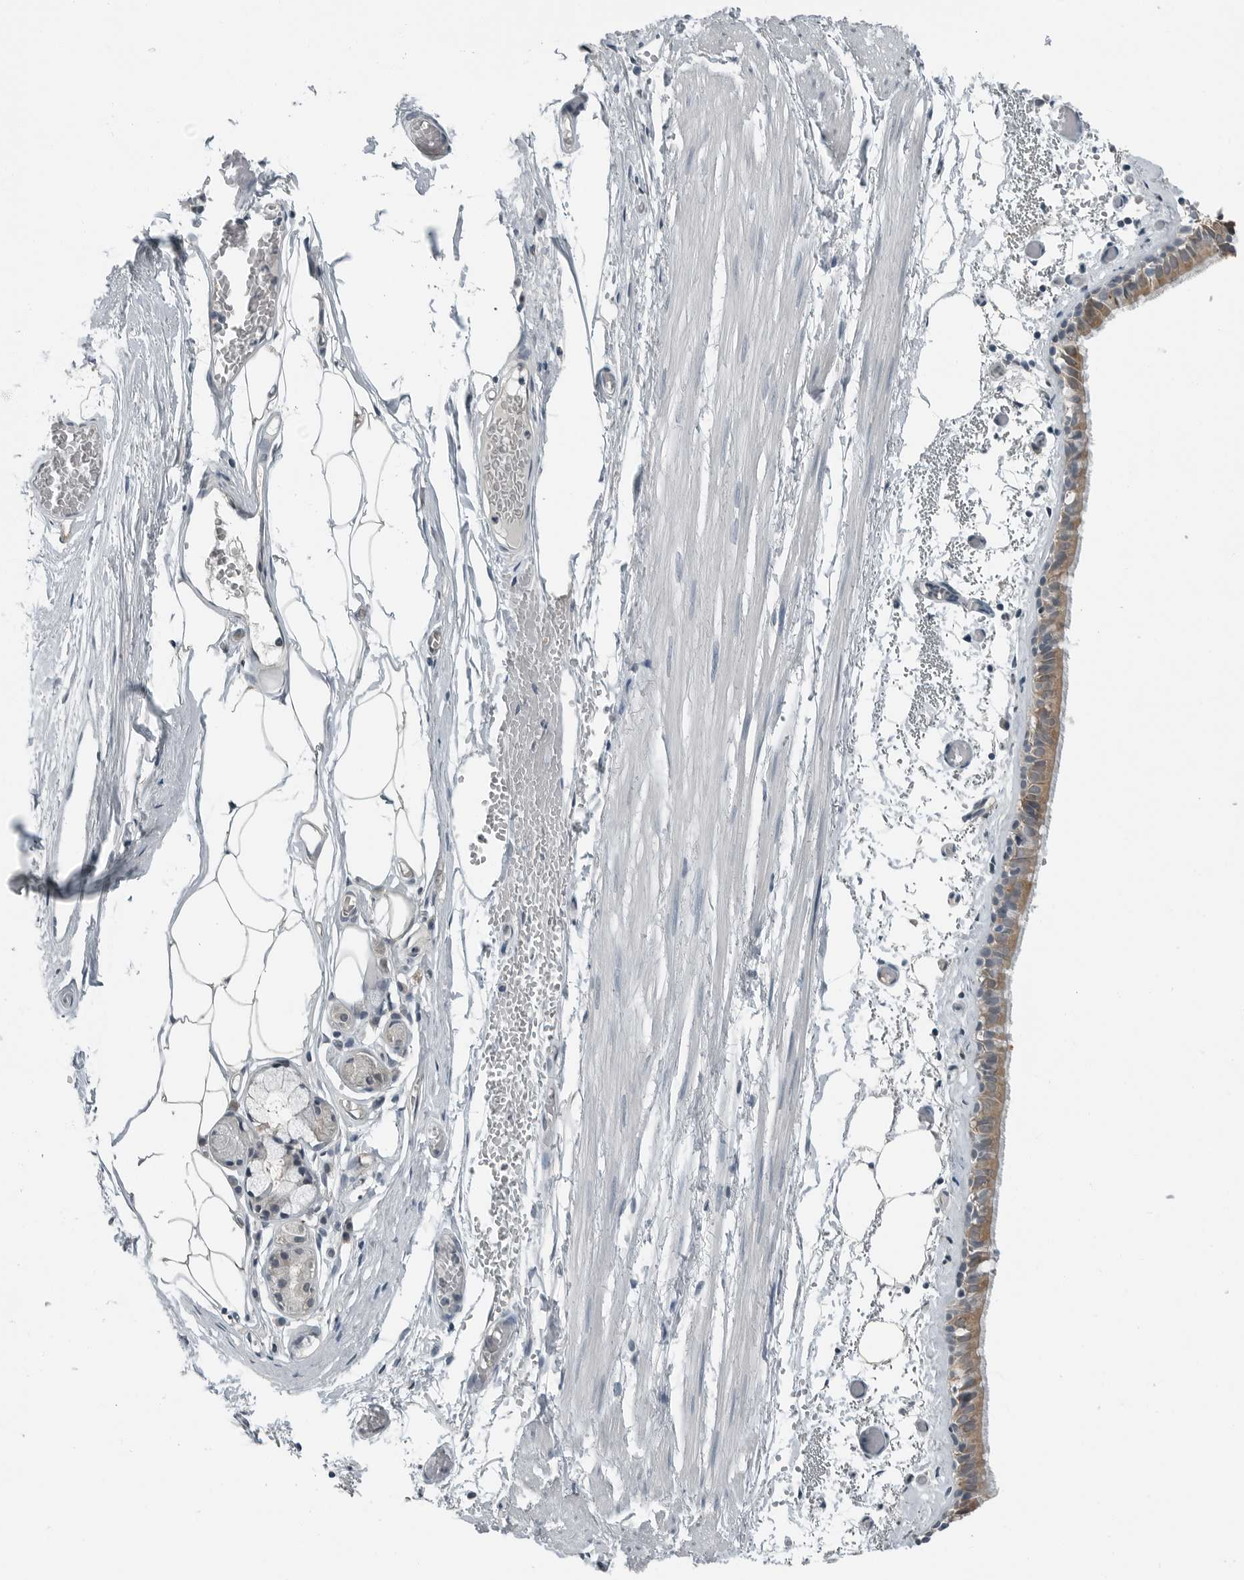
{"staining": {"intensity": "moderate", "quantity": ">75%", "location": "cytoplasmic/membranous"}, "tissue": "bronchus", "cell_type": "Respiratory epithelial cells", "image_type": "normal", "snomed": [{"axis": "morphology", "description": "Normal tissue, NOS"}, {"axis": "topography", "description": "Bronchus"}, {"axis": "topography", "description": "Lung"}], "caption": "Respiratory epithelial cells reveal medium levels of moderate cytoplasmic/membranous expression in approximately >75% of cells in benign bronchus.", "gene": "ENSG00000286112", "patient": {"sex": "male", "age": 56}}